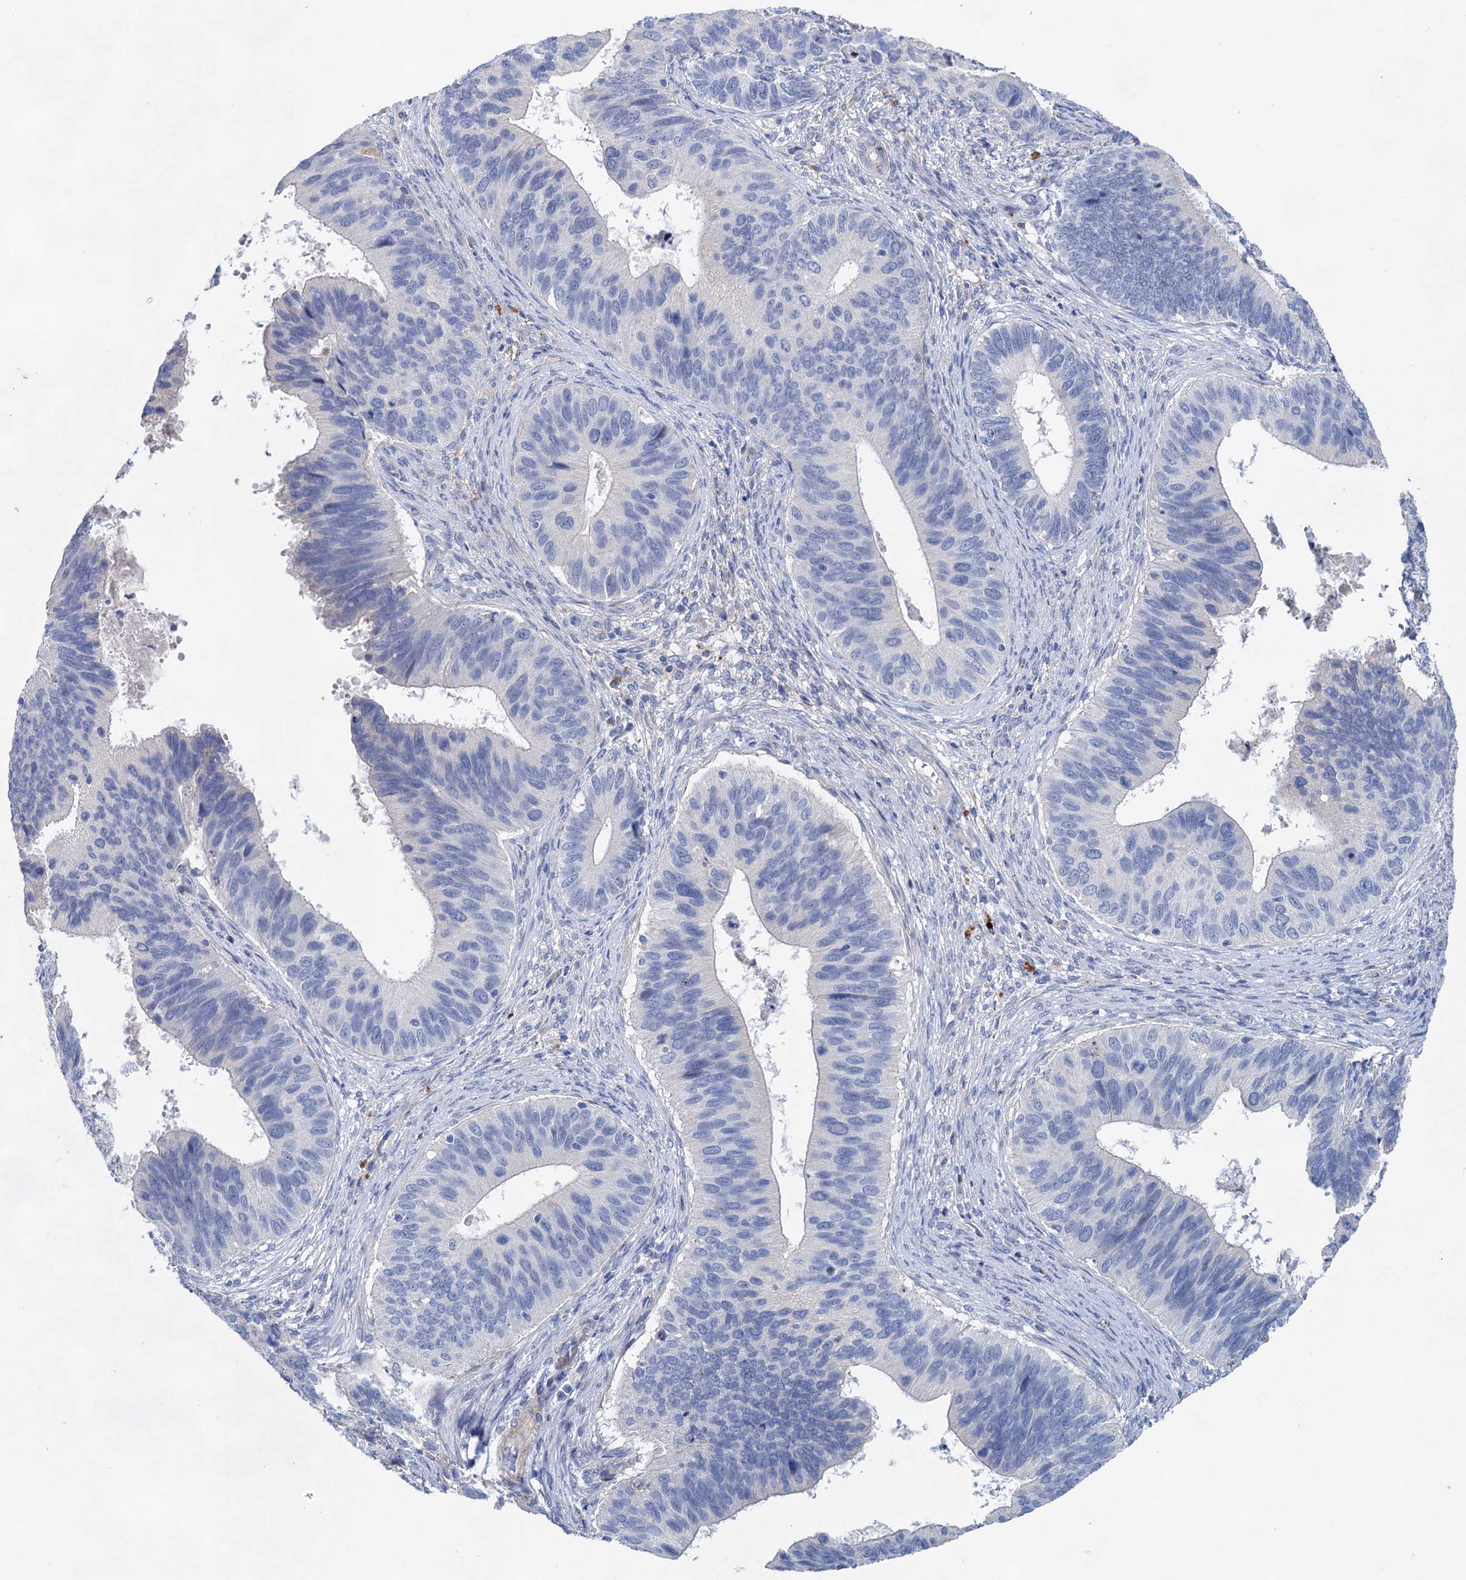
{"staining": {"intensity": "negative", "quantity": "none", "location": "none"}, "tissue": "cervical cancer", "cell_type": "Tumor cells", "image_type": "cancer", "snomed": [{"axis": "morphology", "description": "Adenocarcinoma, NOS"}, {"axis": "topography", "description": "Cervix"}], "caption": "Tumor cells are negative for protein expression in human adenocarcinoma (cervical).", "gene": "GPR155", "patient": {"sex": "female", "age": 42}}